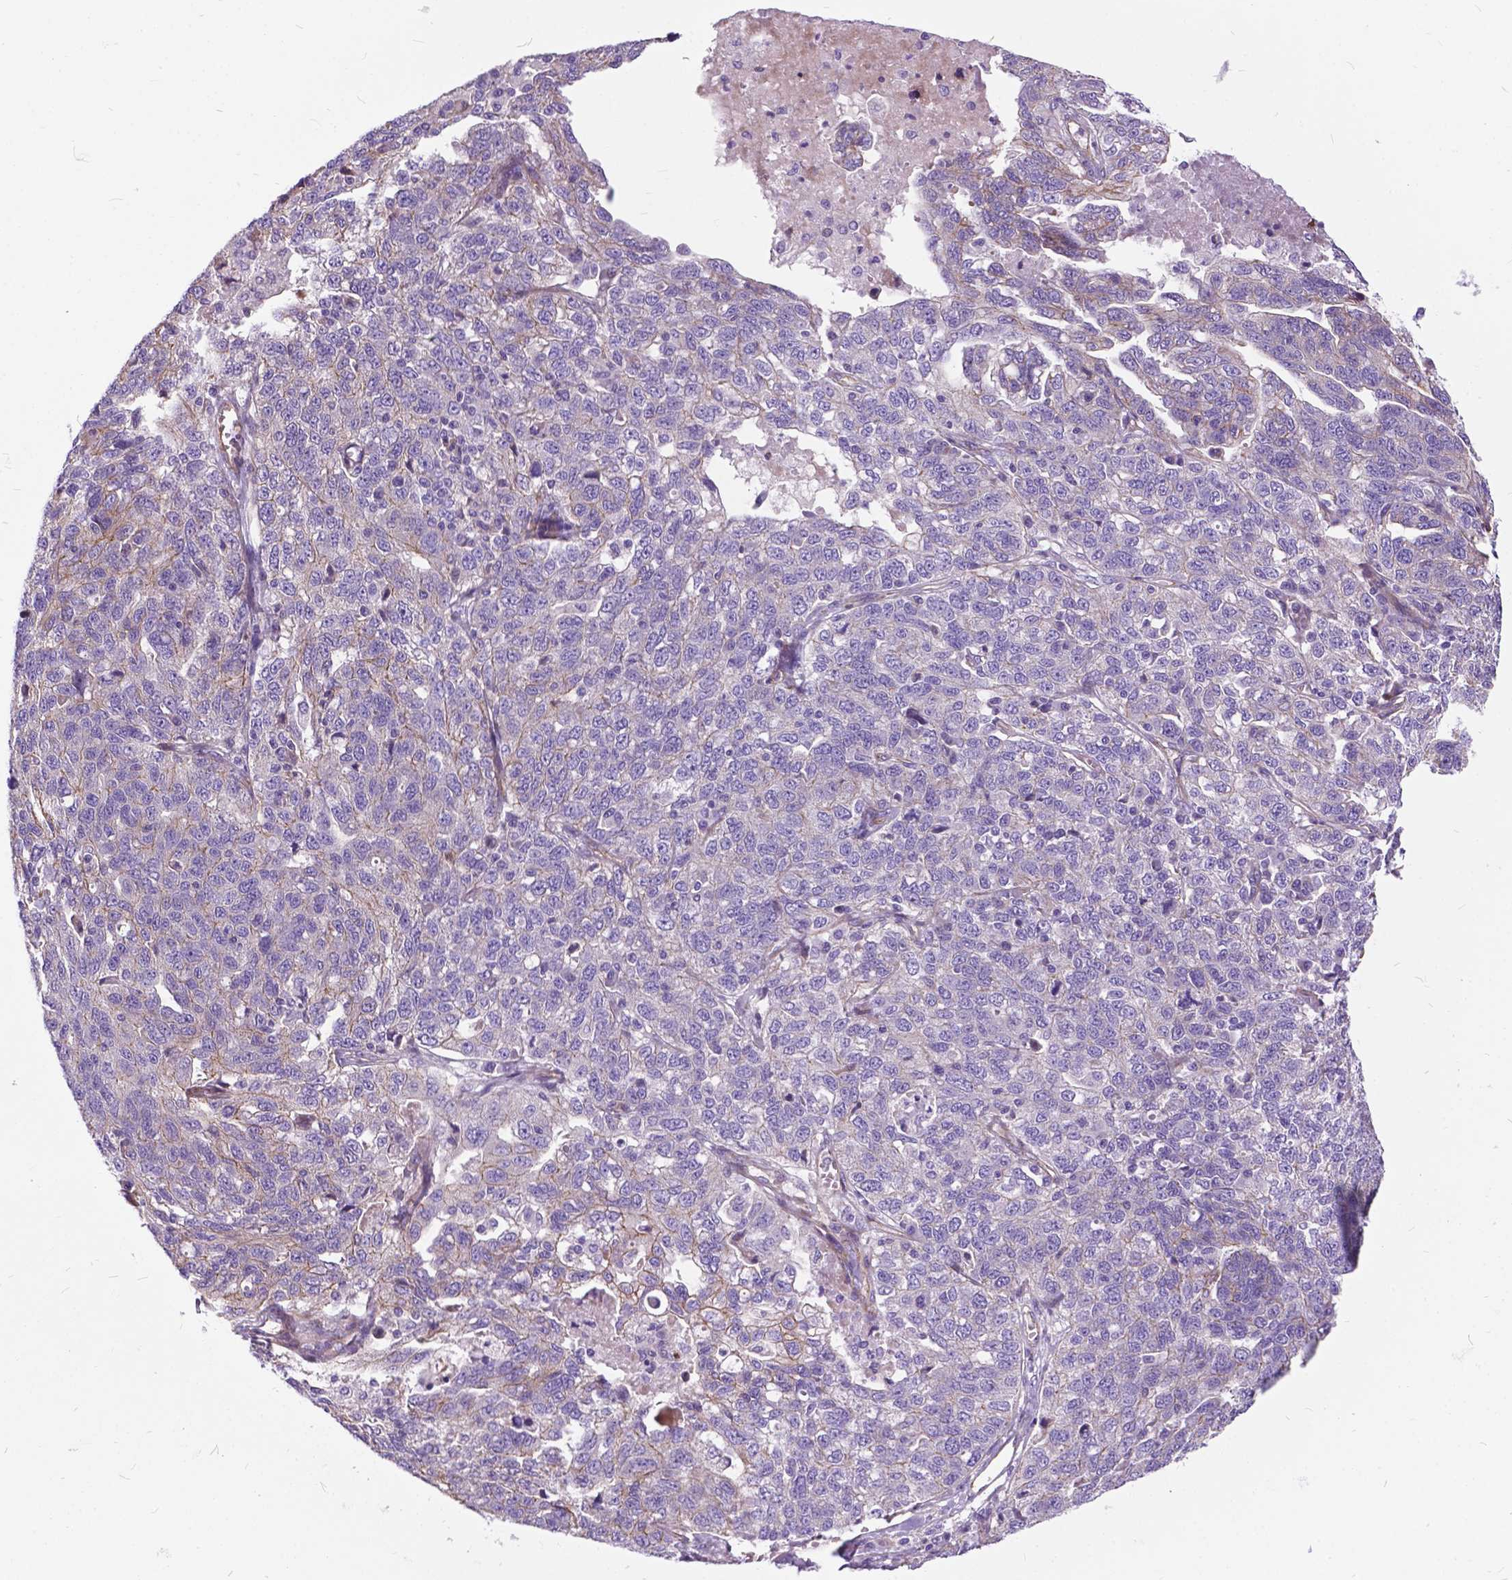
{"staining": {"intensity": "weak", "quantity": "<25%", "location": "cytoplasmic/membranous"}, "tissue": "ovarian cancer", "cell_type": "Tumor cells", "image_type": "cancer", "snomed": [{"axis": "morphology", "description": "Cystadenocarcinoma, serous, NOS"}, {"axis": "topography", "description": "Ovary"}], "caption": "An immunohistochemistry (IHC) micrograph of ovarian cancer is shown. There is no staining in tumor cells of ovarian cancer.", "gene": "FLT4", "patient": {"sex": "female", "age": 71}}